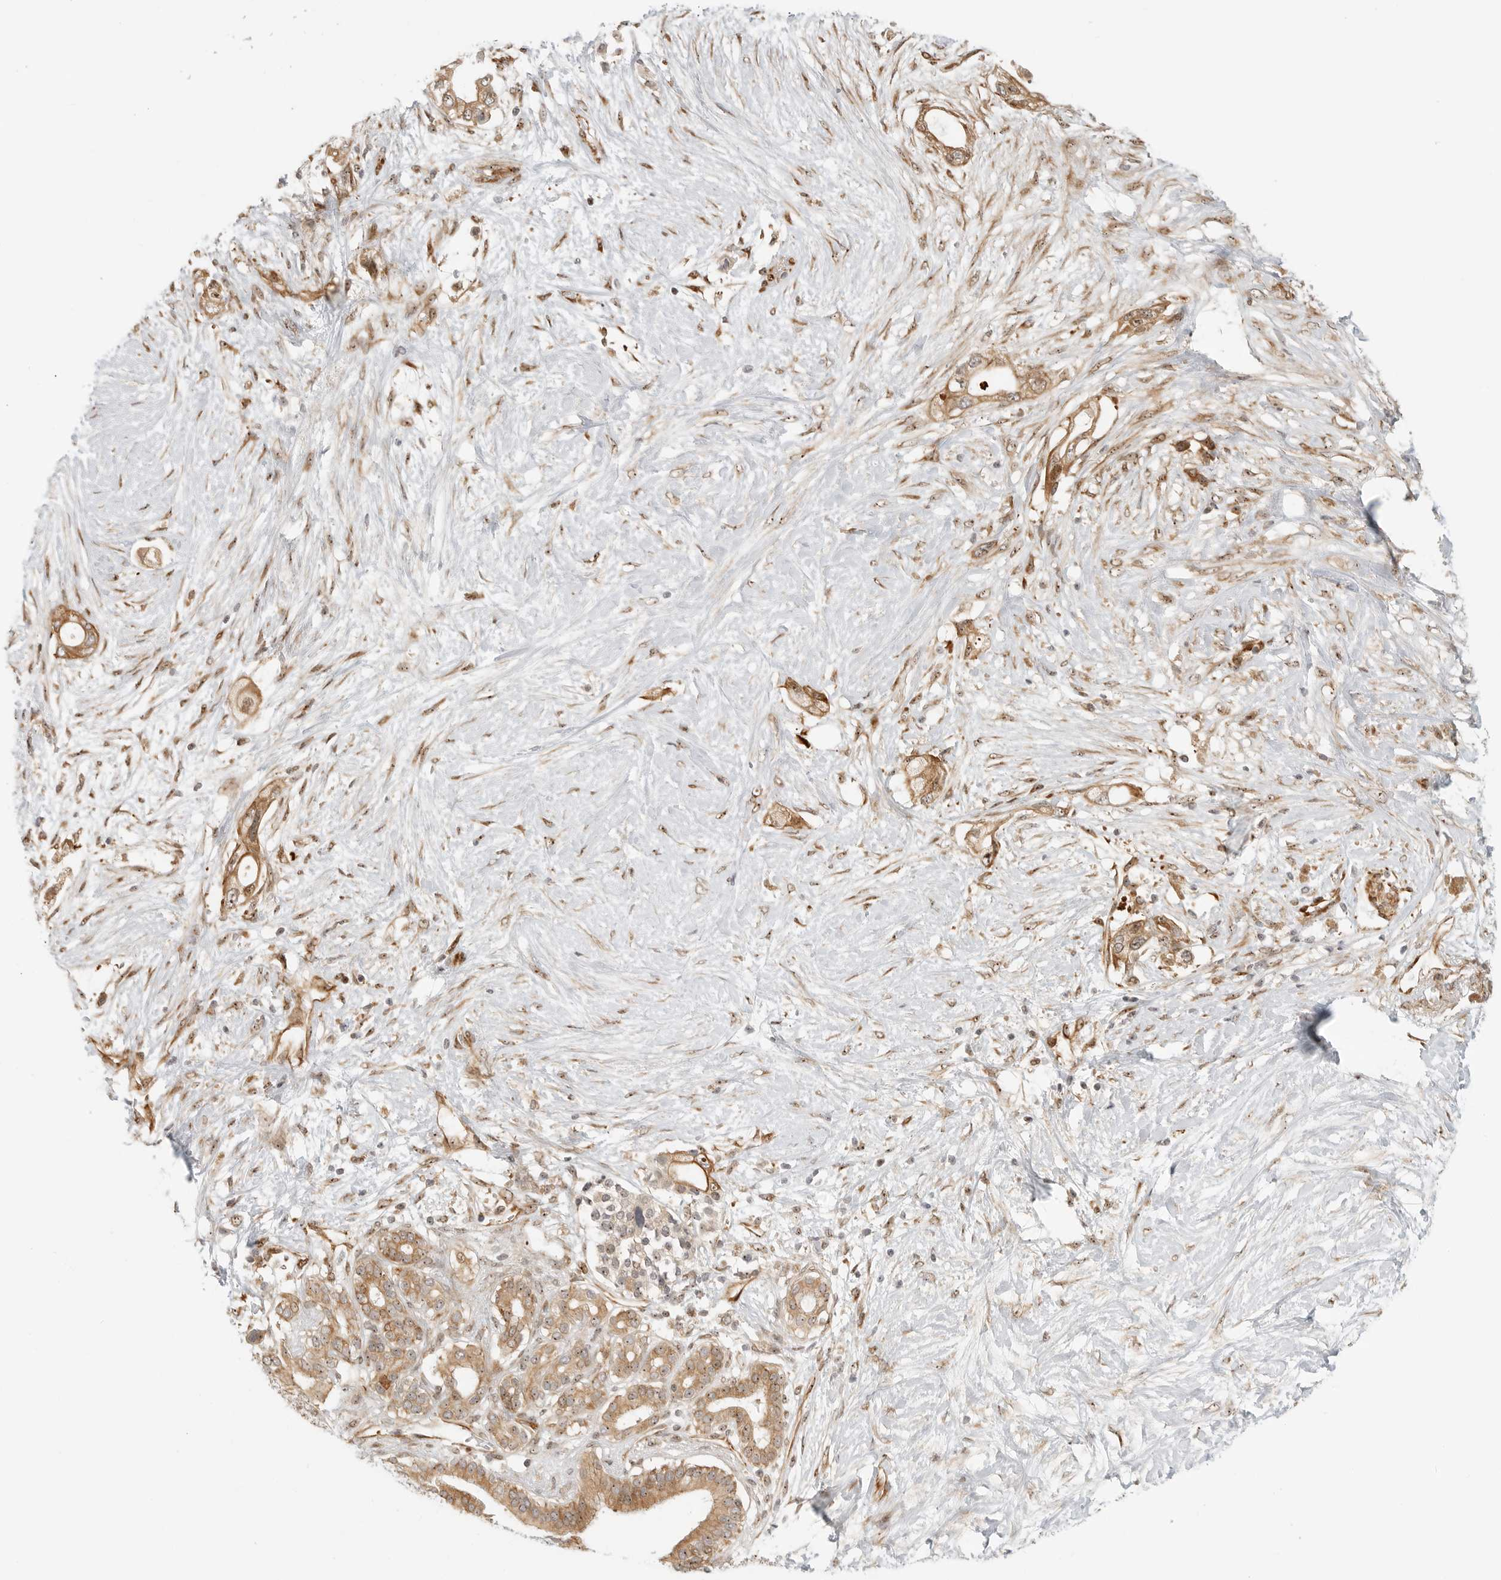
{"staining": {"intensity": "moderate", "quantity": ">75%", "location": "cytoplasmic/membranous,nuclear"}, "tissue": "pancreatic cancer", "cell_type": "Tumor cells", "image_type": "cancer", "snomed": [{"axis": "morphology", "description": "Adenocarcinoma, NOS"}, {"axis": "topography", "description": "Pancreas"}], "caption": "This photomicrograph shows immunohistochemistry (IHC) staining of human pancreatic adenocarcinoma, with medium moderate cytoplasmic/membranous and nuclear positivity in approximately >75% of tumor cells.", "gene": "DSCC1", "patient": {"sex": "male", "age": 53}}